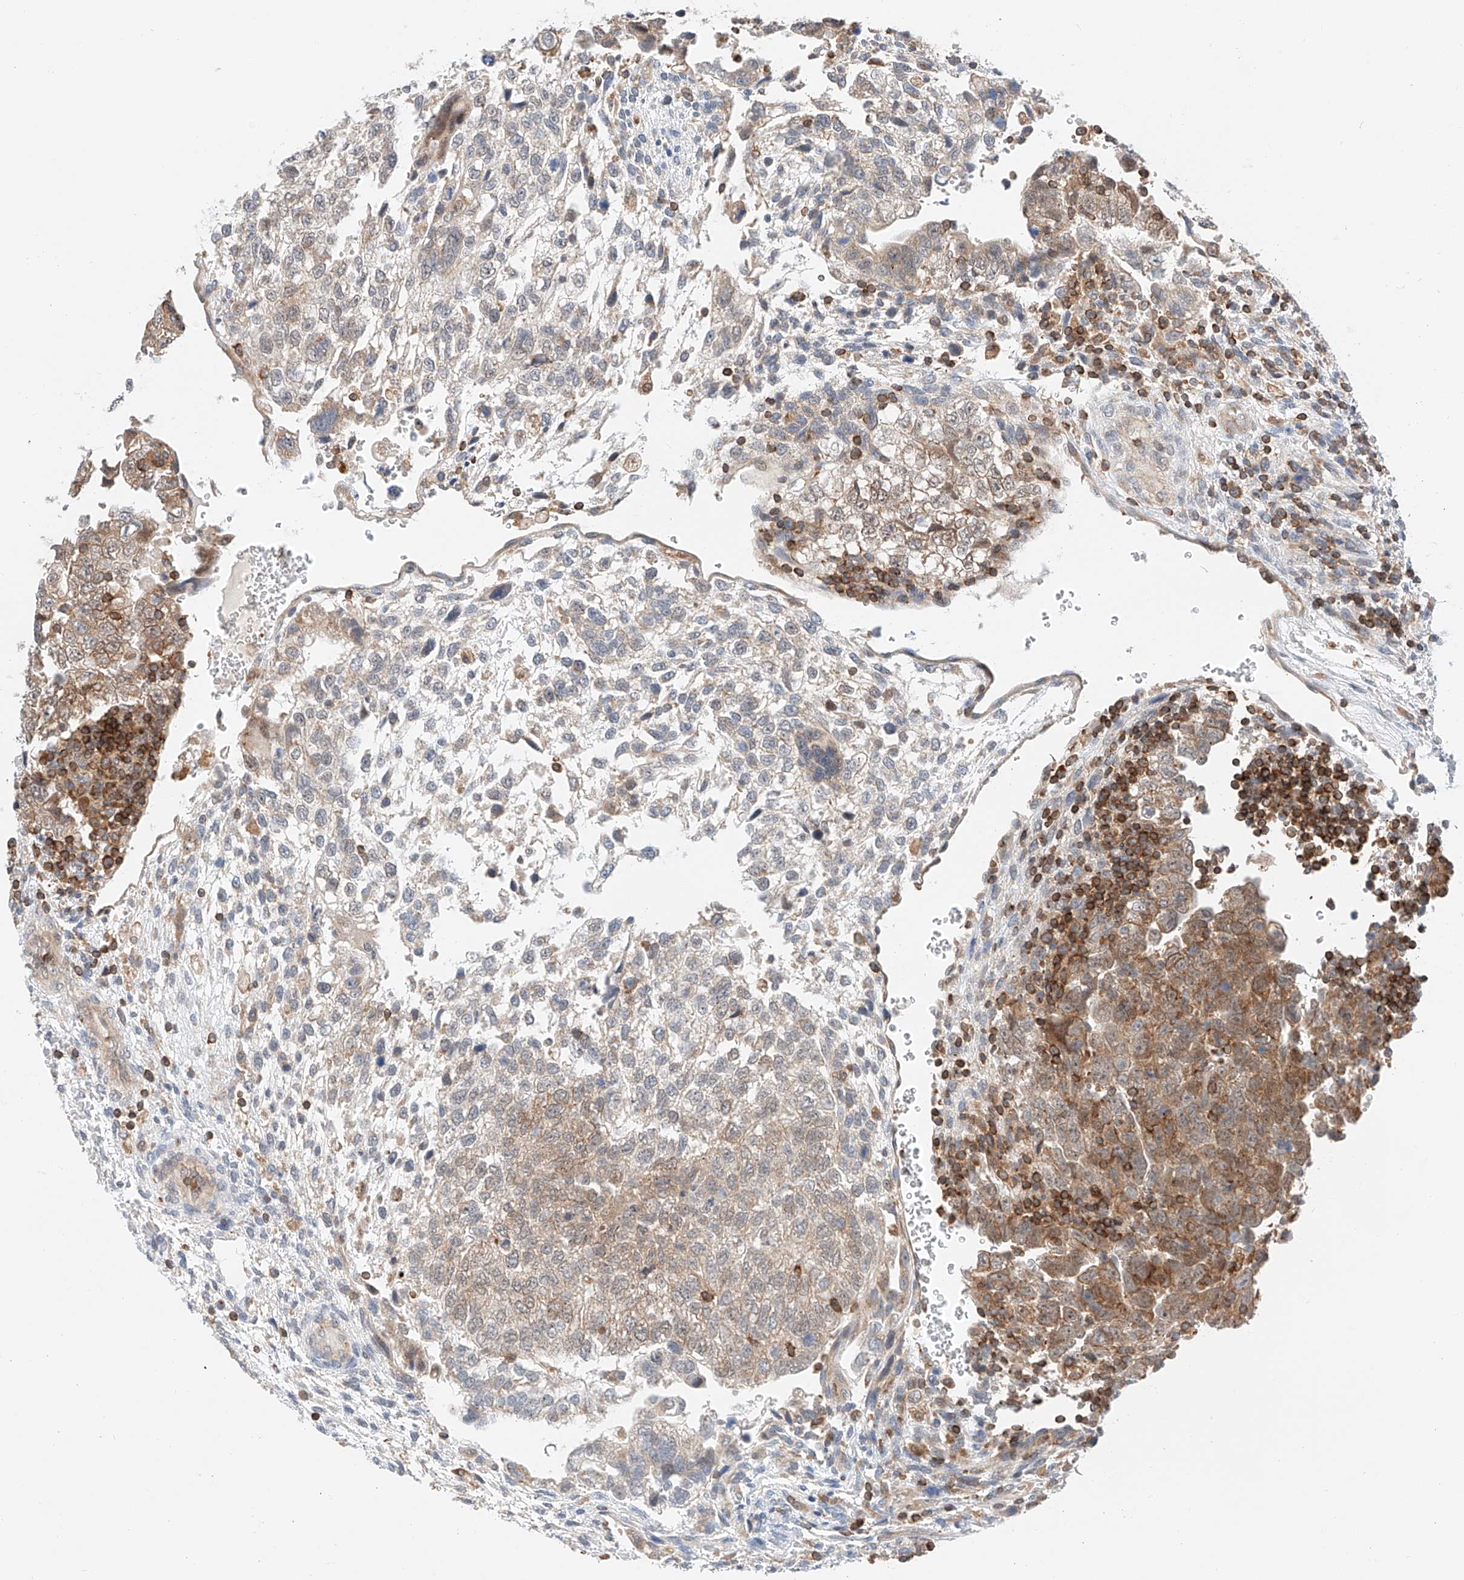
{"staining": {"intensity": "moderate", "quantity": "25%-75%", "location": "cytoplasmic/membranous"}, "tissue": "testis cancer", "cell_type": "Tumor cells", "image_type": "cancer", "snomed": [{"axis": "morphology", "description": "Carcinoma, Embryonal, NOS"}, {"axis": "topography", "description": "Testis"}], "caption": "Moderate cytoplasmic/membranous protein staining is appreciated in approximately 25%-75% of tumor cells in testis embryonal carcinoma.", "gene": "MFN2", "patient": {"sex": "male", "age": 37}}